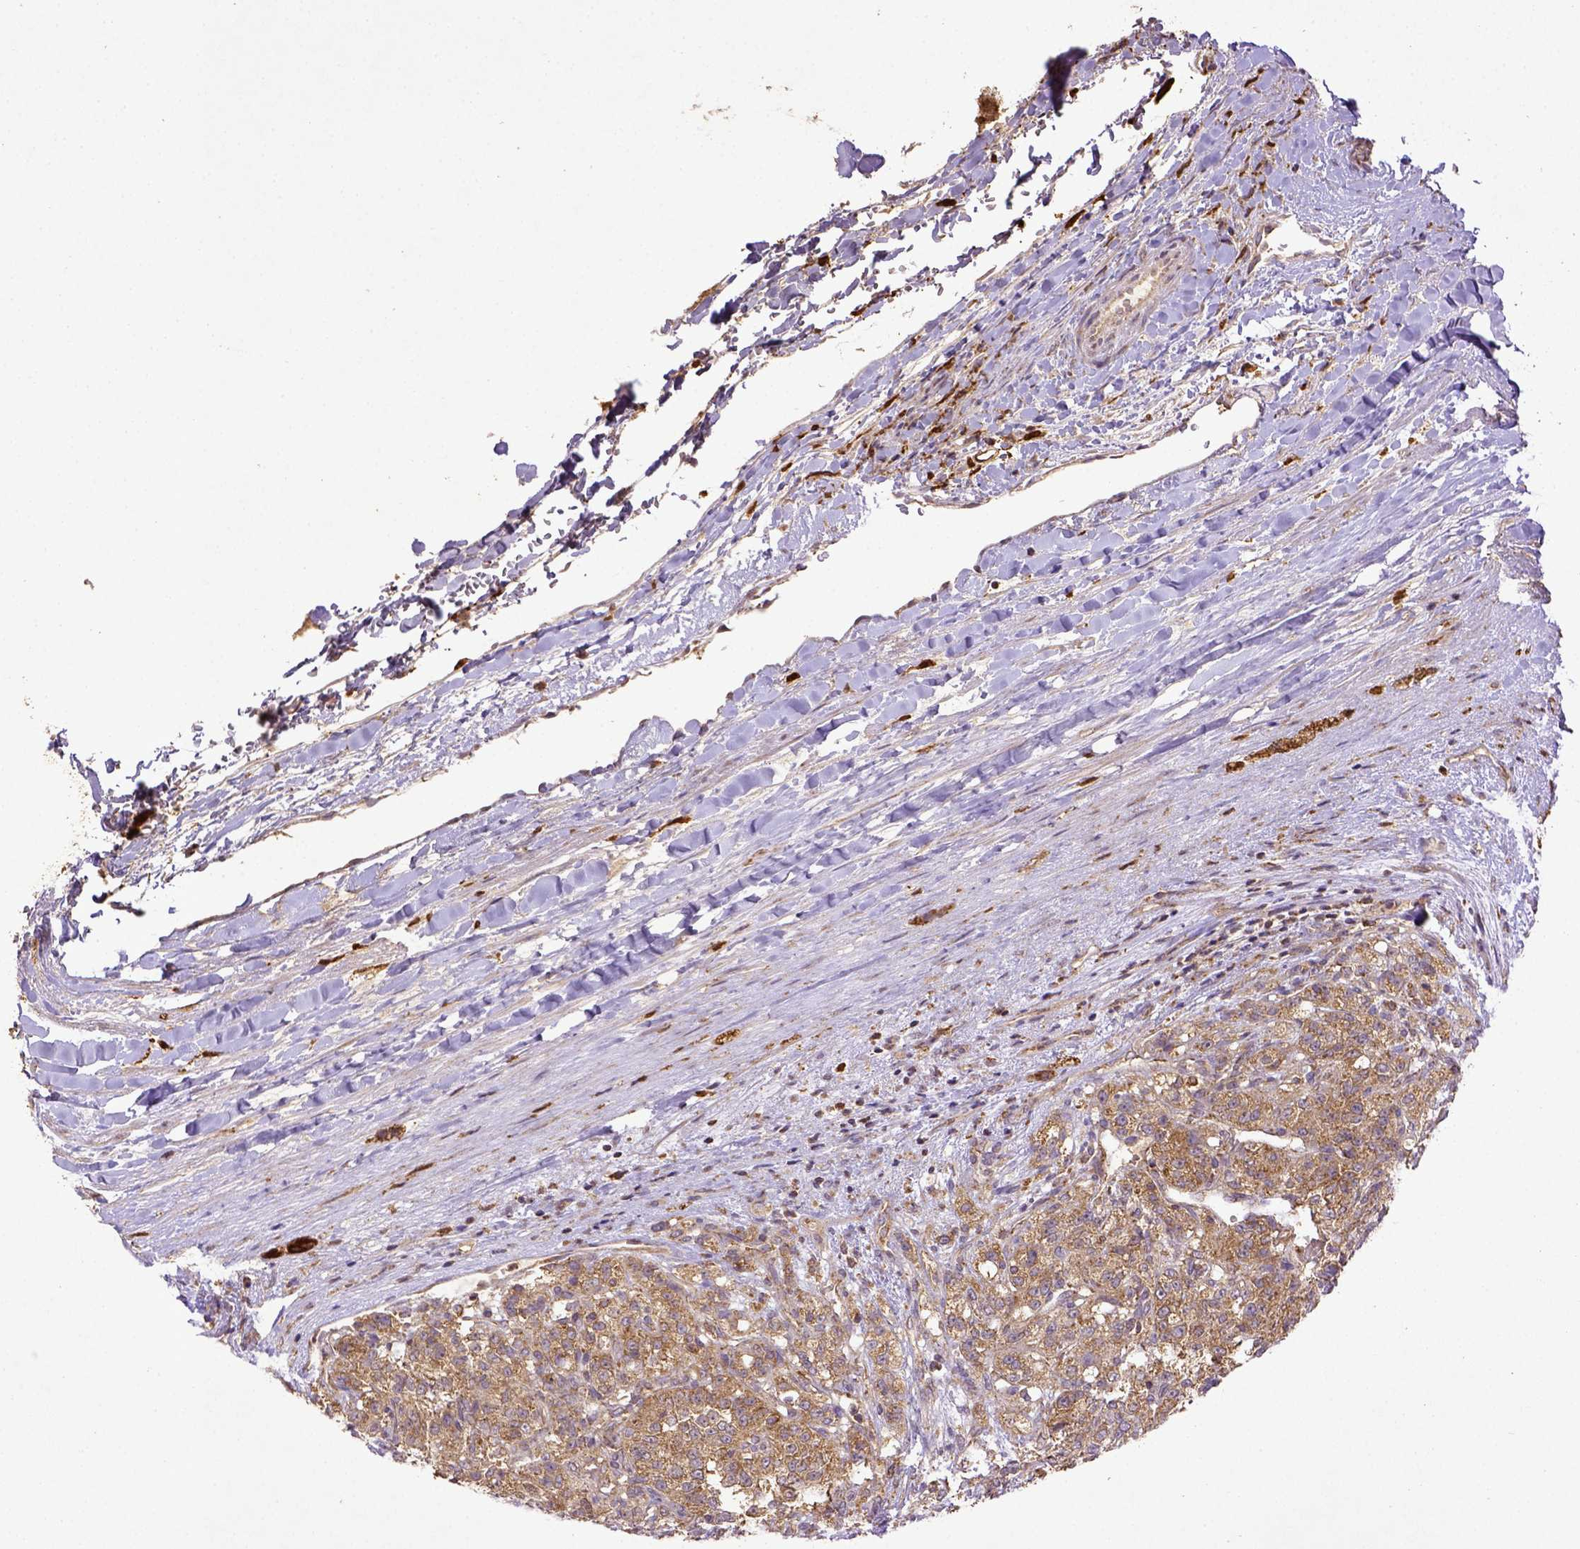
{"staining": {"intensity": "moderate", "quantity": ">75%", "location": "cytoplasmic/membranous"}, "tissue": "renal cancer", "cell_type": "Tumor cells", "image_type": "cancer", "snomed": [{"axis": "morphology", "description": "Adenocarcinoma, NOS"}, {"axis": "topography", "description": "Kidney"}], "caption": "High-power microscopy captured an immunohistochemistry (IHC) photomicrograph of adenocarcinoma (renal), revealing moderate cytoplasmic/membranous staining in about >75% of tumor cells.", "gene": "MT-CO1", "patient": {"sex": "female", "age": 63}}